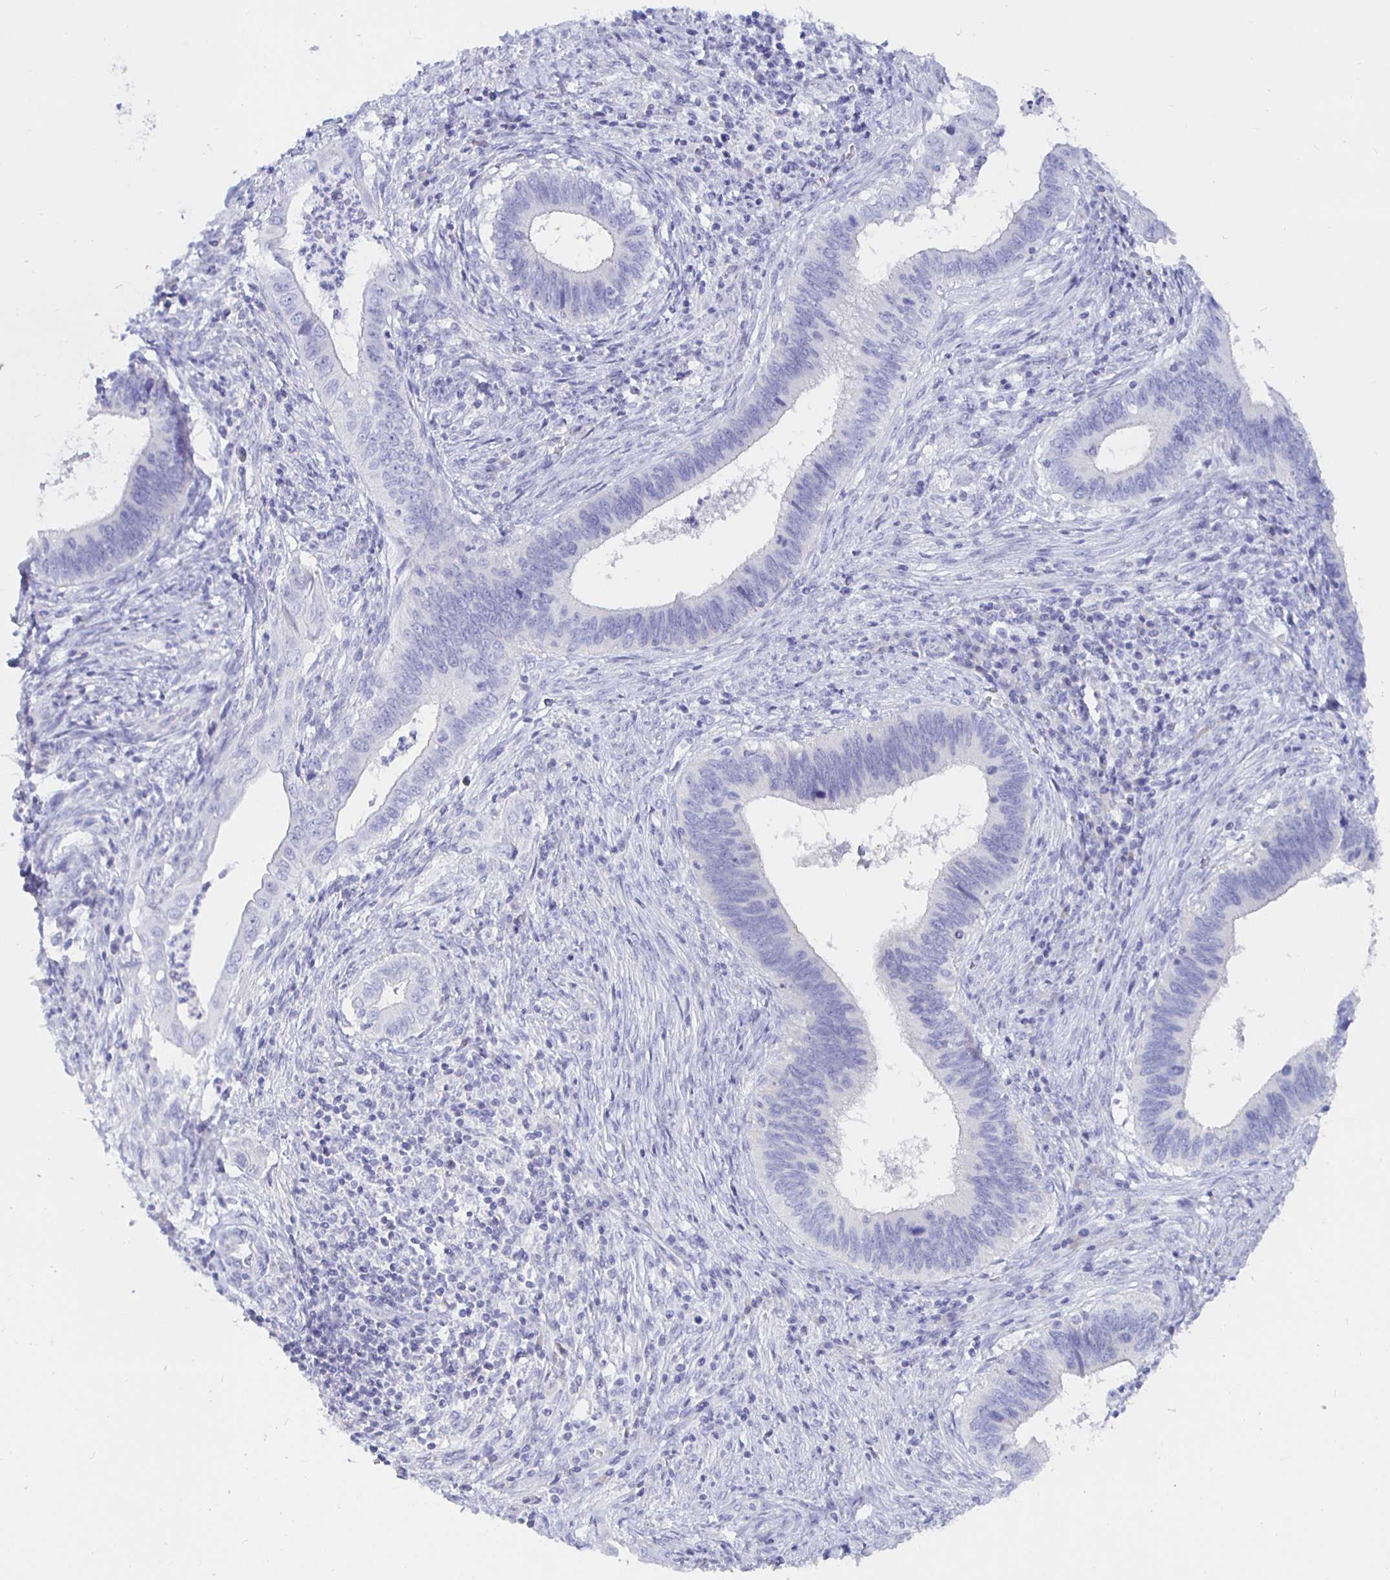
{"staining": {"intensity": "negative", "quantity": "none", "location": "none"}, "tissue": "cervical cancer", "cell_type": "Tumor cells", "image_type": "cancer", "snomed": [{"axis": "morphology", "description": "Adenocarcinoma, NOS"}, {"axis": "topography", "description": "Cervix"}], "caption": "DAB (3,3'-diaminobenzidine) immunohistochemical staining of cervical adenocarcinoma exhibits no significant expression in tumor cells.", "gene": "UMOD", "patient": {"sex": "female", "age": 42}}